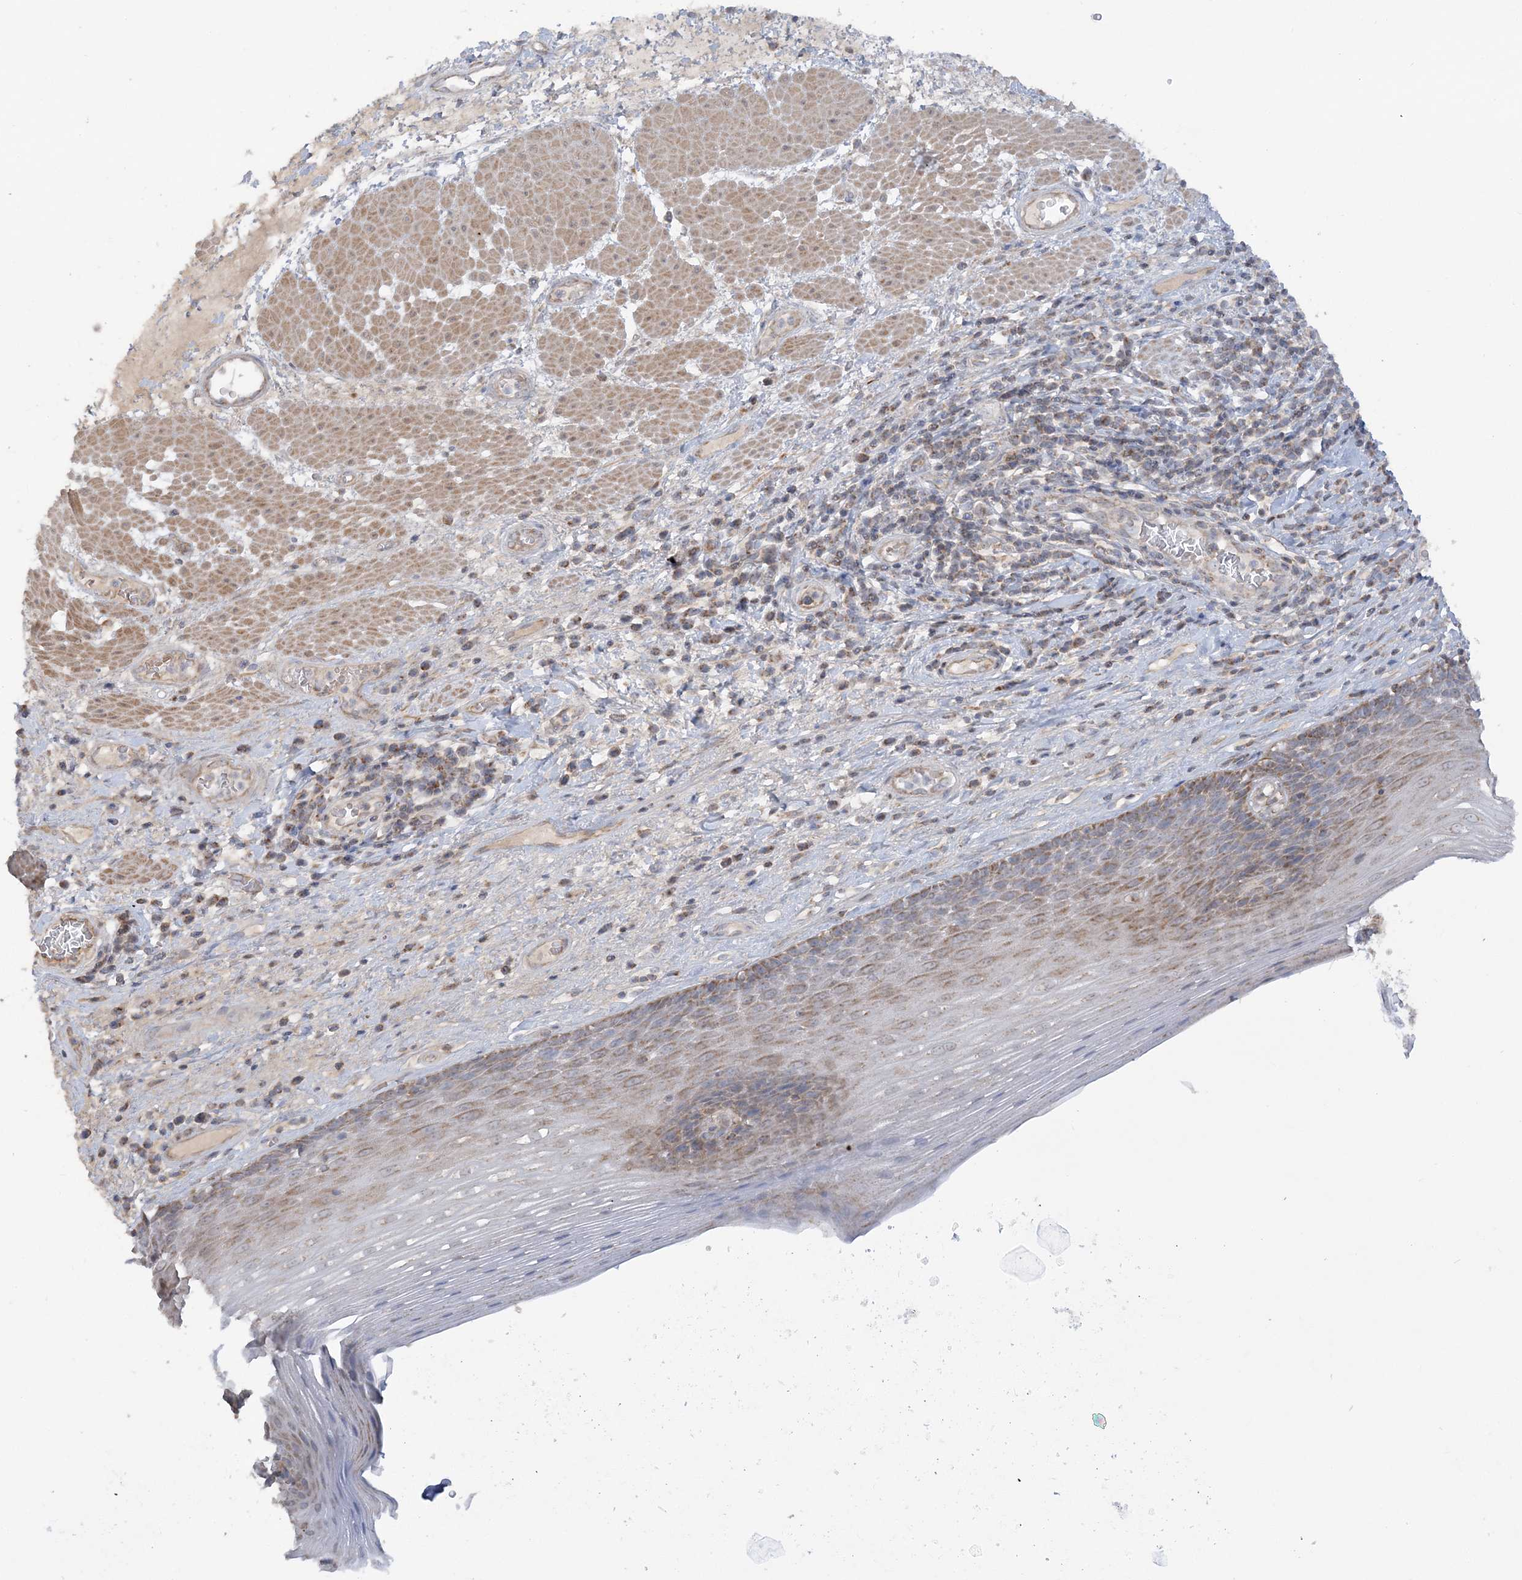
{"staining": {"intensity": "moderate", "quantity": "25%-75%", "location": "cytoplasmic/membranous"}, "tissue": "esophagus", "cell_type": "Squamous epithelial cells", "image_type": "normal", "snomed": [{"axis": "morphology", "description": "Normal tissue, NOS"}, {"axis": "topography", "description": "Esophagus"}], "caption": "High-power microscopy captured an immunohistochemistry photomicrograph of normal esophagus, revealing moderate cytoplasmic/membranous staining in about 25%-75% of squamous epithelial cells. The protein is shown in brown color, while the nuclei are stained blue.", "gene": "SCLT1", "patient": {"sex": "male", "age": 62}}